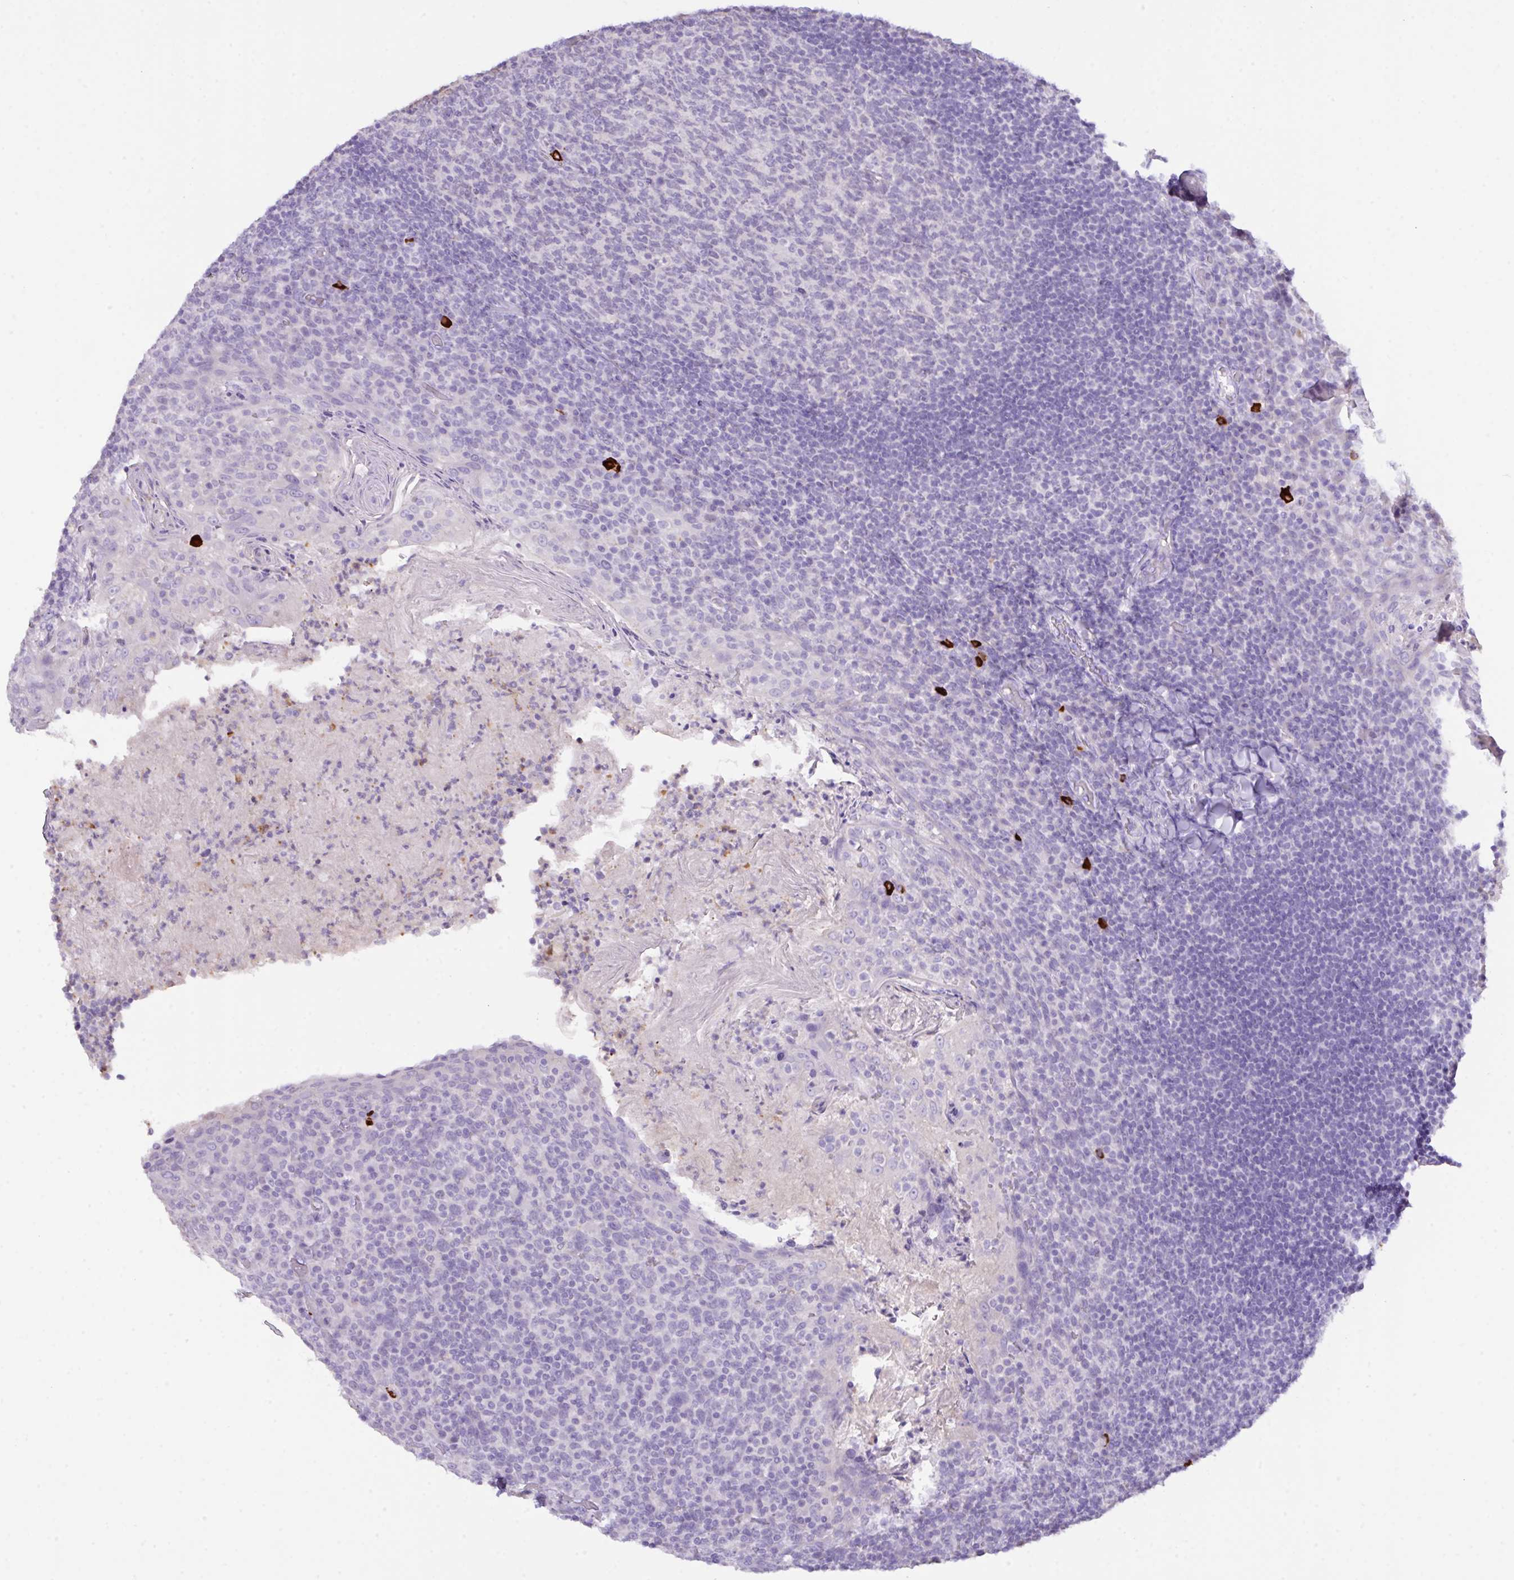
{"staining": {"intensity": "strong", "quantity": "<25%", "location": "cytoplasmic/membranous"}, "tissue": "tonsil", "cell_type": "Germinal center cells", "image_type": "normal", "snomed": [{"axis": "morphology", "description": "Normal tissue, NOS"}, {"axis": "topography", "description": "Tonsil"}], "caption": "The photomicrograph demonstrates staining of unremarkable tonsil, revealing strong cytoplasmic/membranous protein expression (brown color) within germinal center cells. (DAB IHC with brightfield microscopy, high magnification).", "gene": "CST11", "patient": {"sex": "female", "age": 10}}